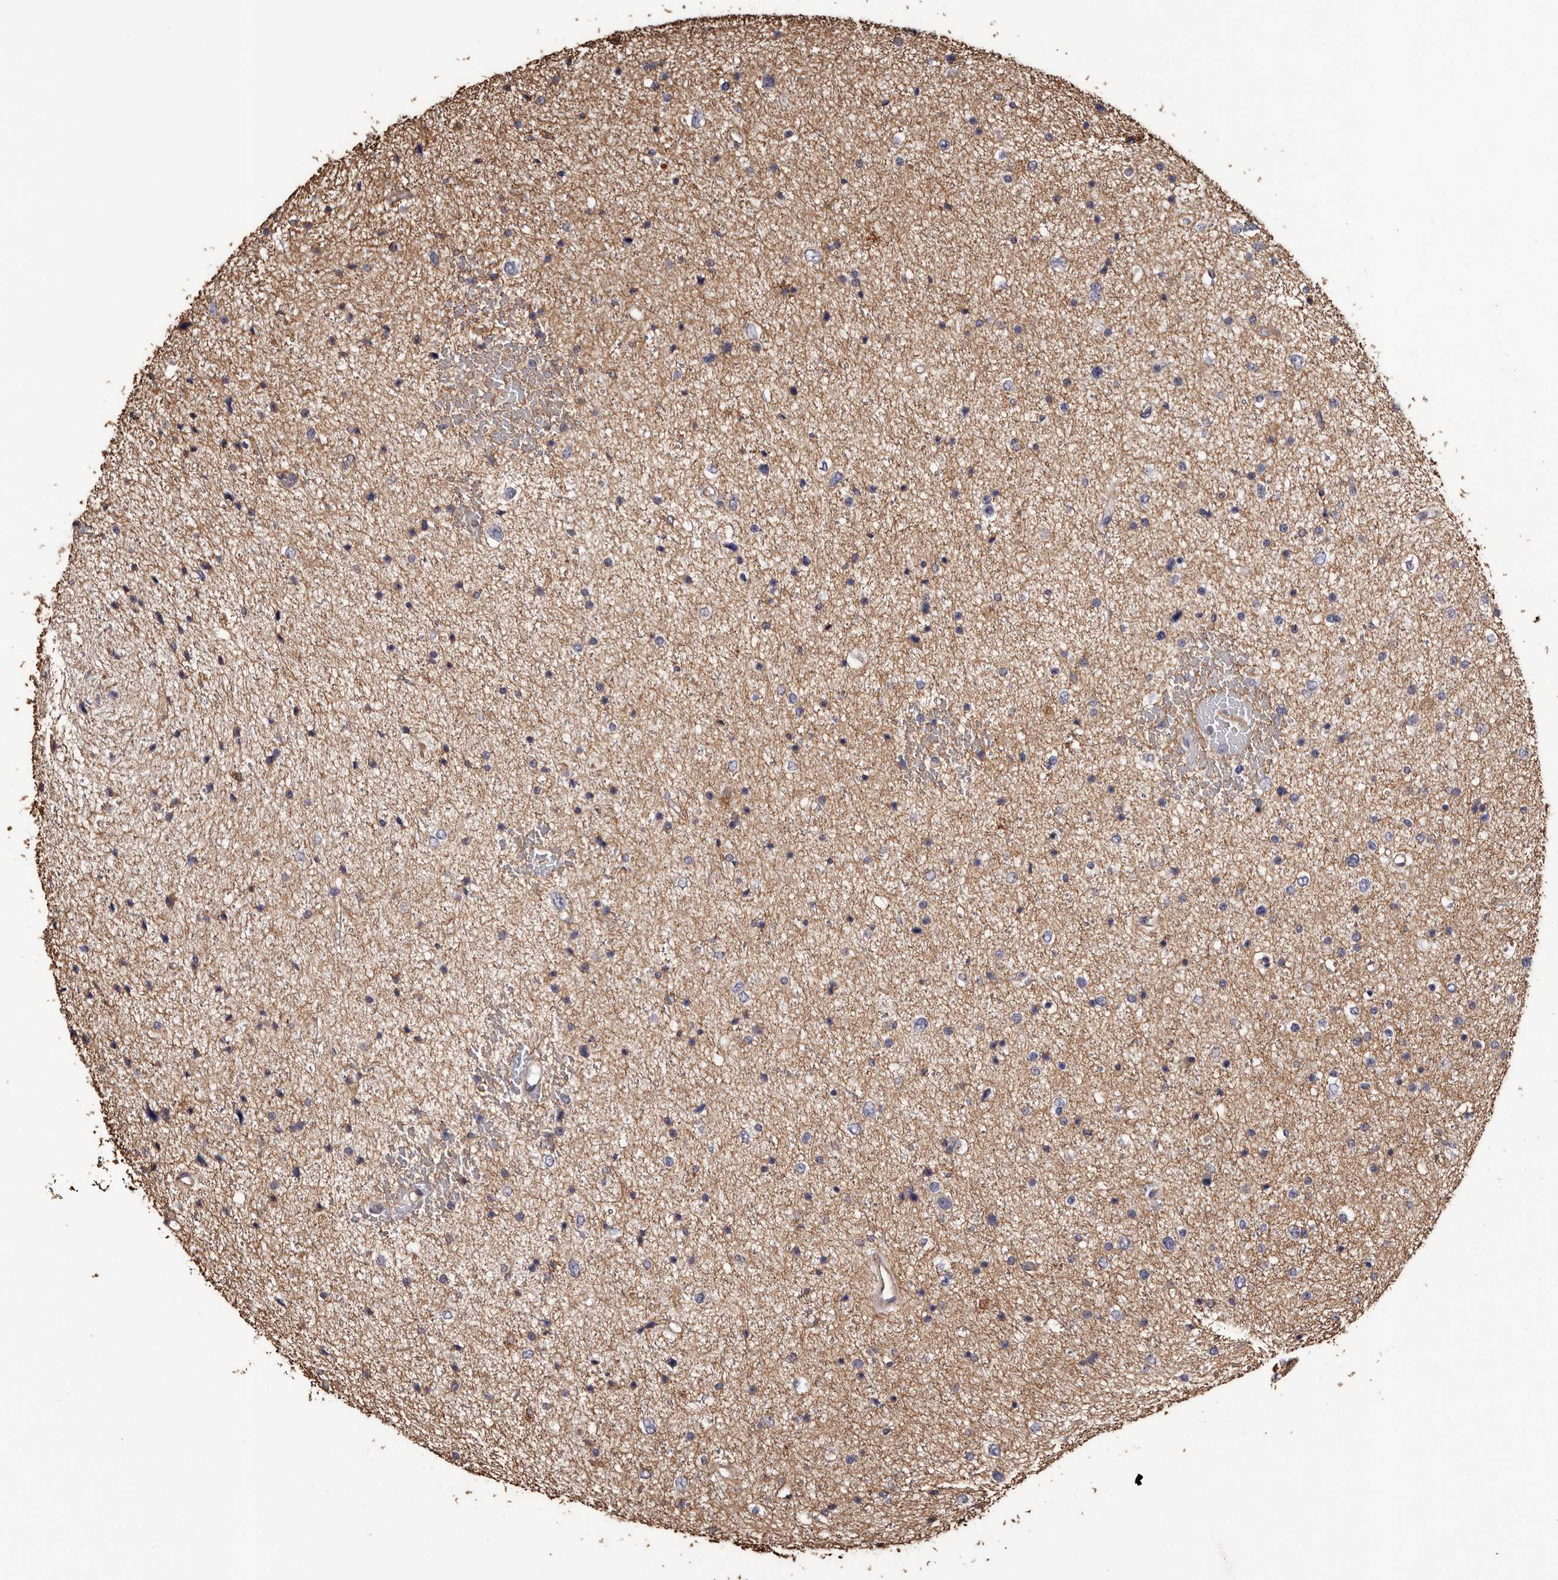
{"staining": {"intensity": "negative", "quantity": "none", "location": "none"}, "tissue": "glioma", "cell_type": "Tumor cells", "image_type": "cancer", "snomed": [{"axis": "morphology", "description": "Glioma, malignant, Low grade"}, {"axis": "topography", "description": "Brain"}], "caption": "DAB immunohistochemical staining of human glioma displays no significant staining in tumor cells.", "gene": "CEP104", "patient": {"sex": "female", "age": 37}}